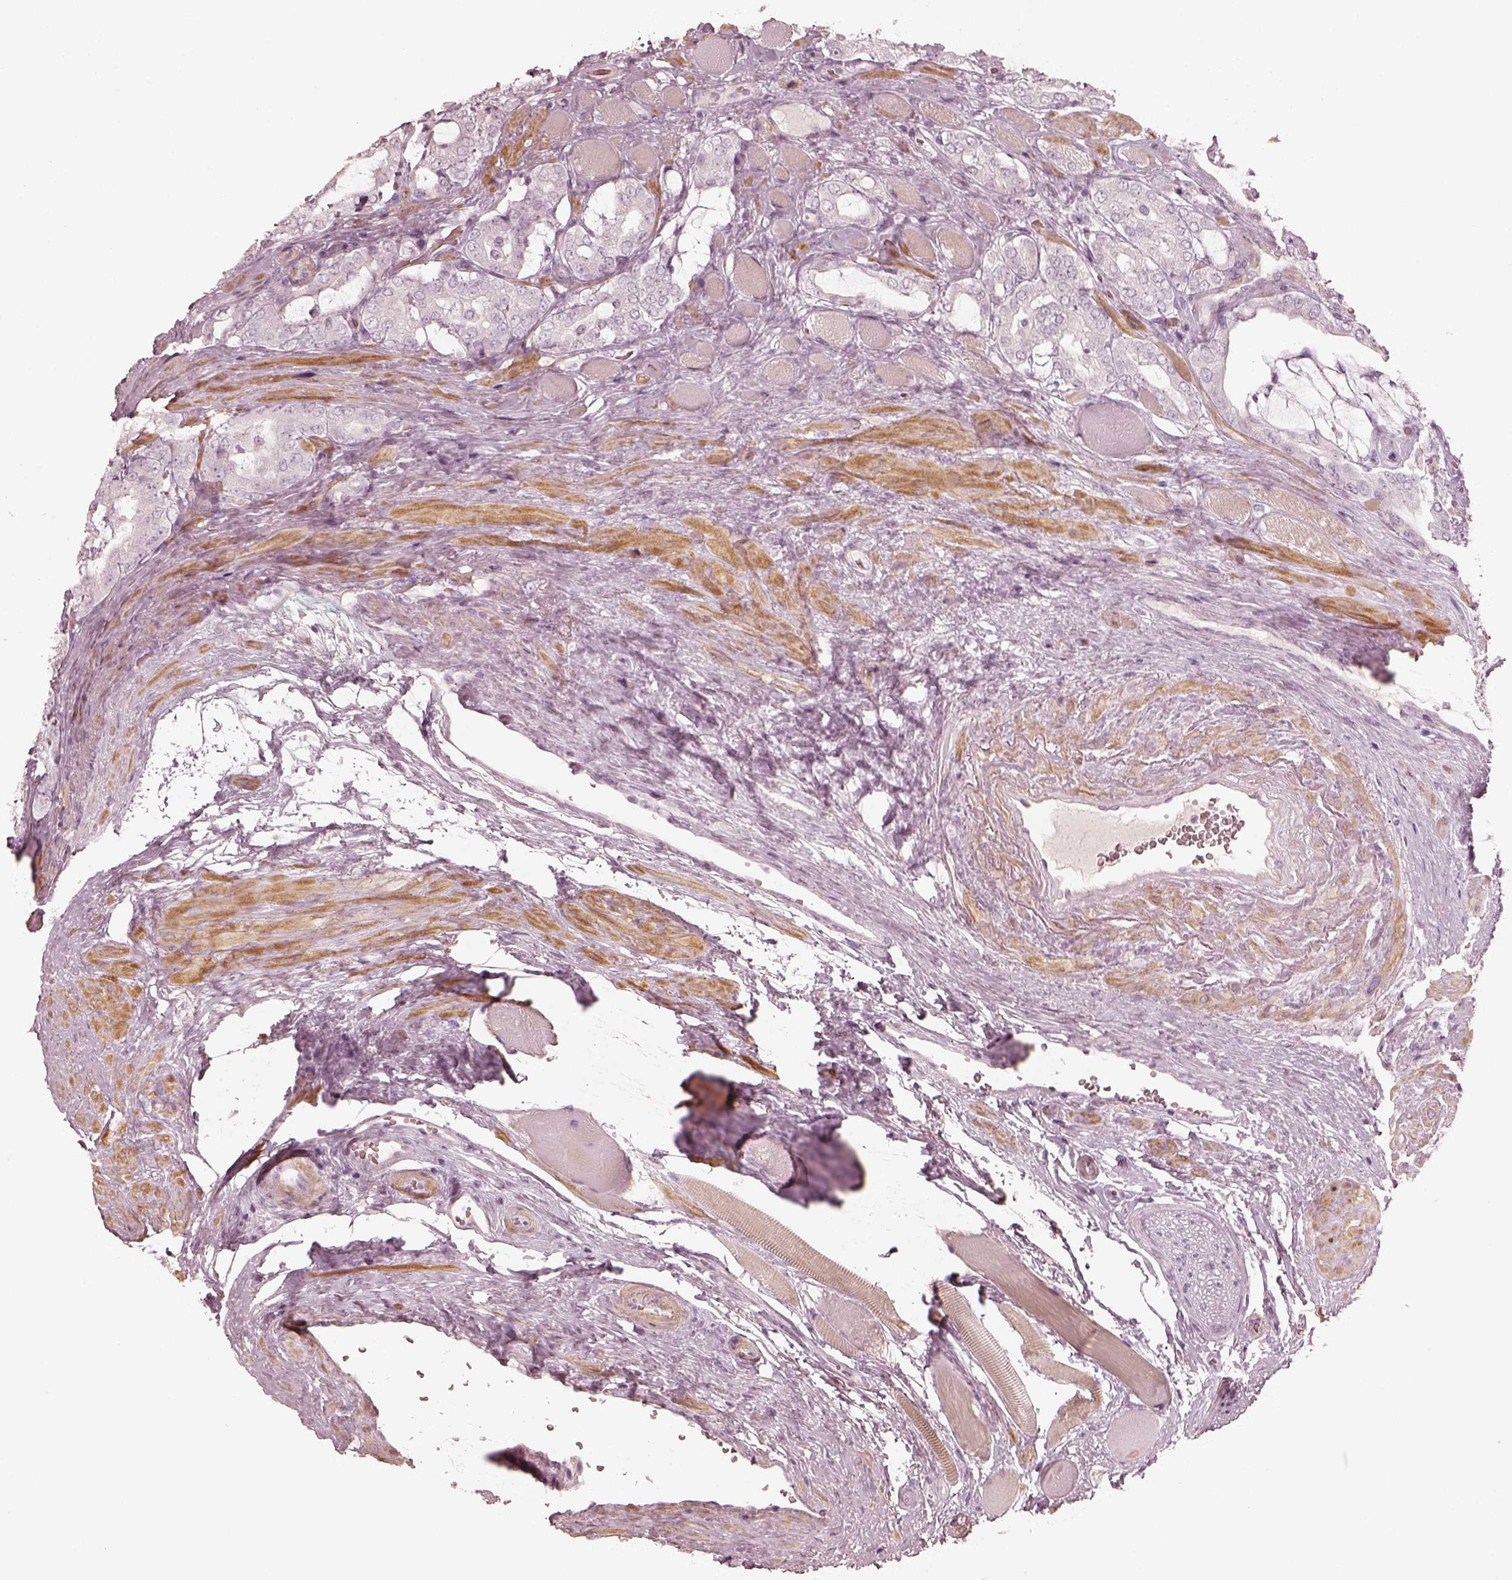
{"staining": {"intensity": "negative", "quantity": "none", "location": "none"}, "tissue": "prostate cancer", "cell_type": "Tumor cells", "image_type": "cancer", "snomed": [{"axis": "morphology", "description": "Adenocarcinoma, NOS"}, {"axis": "topography", "description": "Prostate"}], "caption": "This micrograph is of adenocarcinoma (prostate) stained with immunohistochemistry to label a protein in brown with the nuclei are counter-stained blue. There is no staining in tumor cells.", "gene": "PRLHR", "patient": {"sex": "male", "age": 64}}